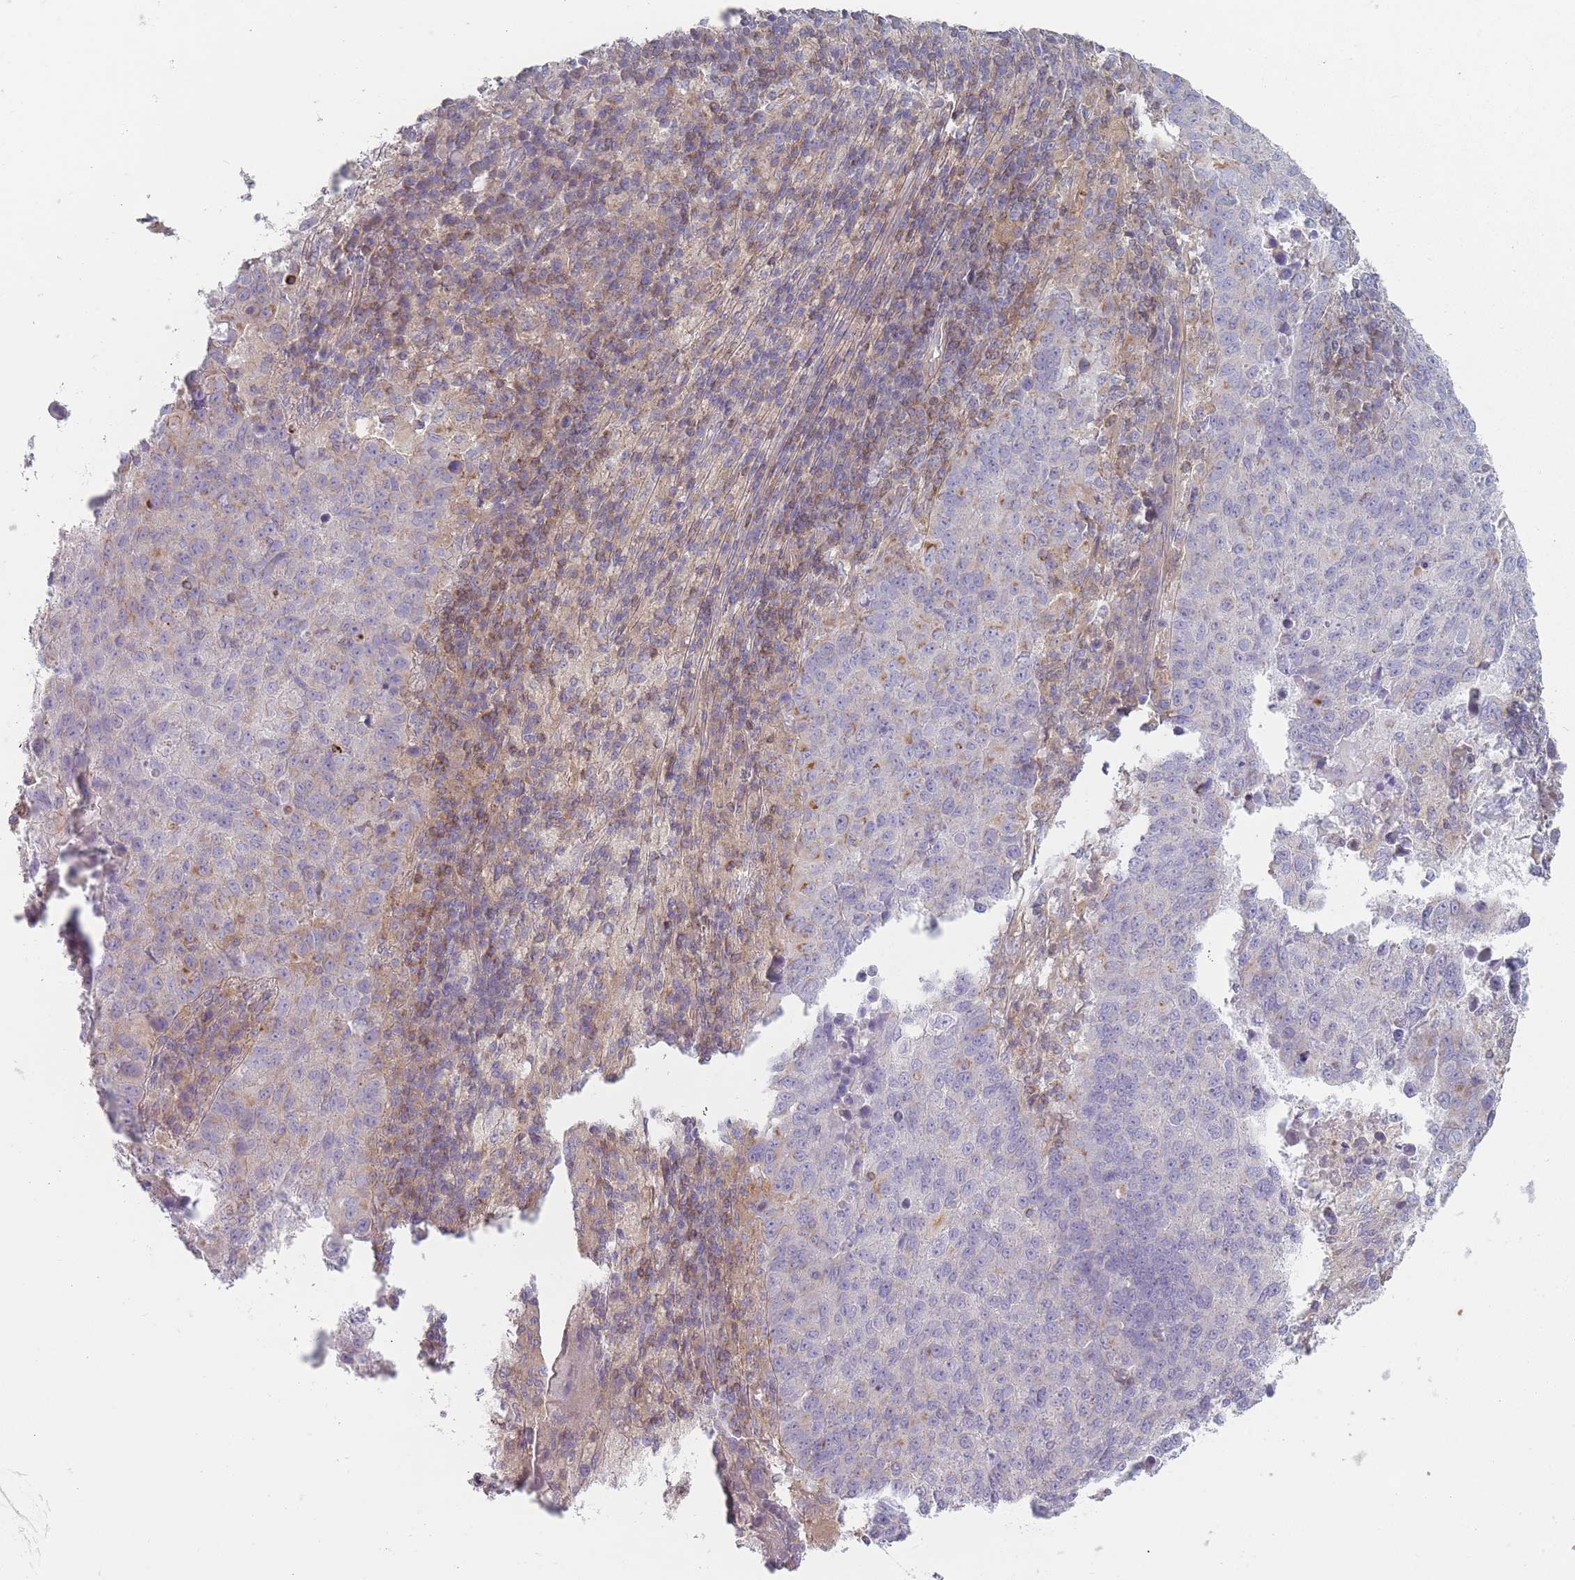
{"staining": {"intensity": "weak", "quantity": "<25%", "location": "cytoplasmic/membranous"}, "tissue": "lung cancer", "cell_type": "Tumor cells", "image_type": "cancer", "snomed": [{"axis": "morphology", "description": "Squamous cell carcinoma, NOS"}, {"axis": "topography", "description": "Lung"}], "caption": "Immunohistochemical staining of lung cancer exhibits no significant staining in tumor cells.", "gene": "HSBP1L1", "patient": {"sex": "male", "age": 73}}